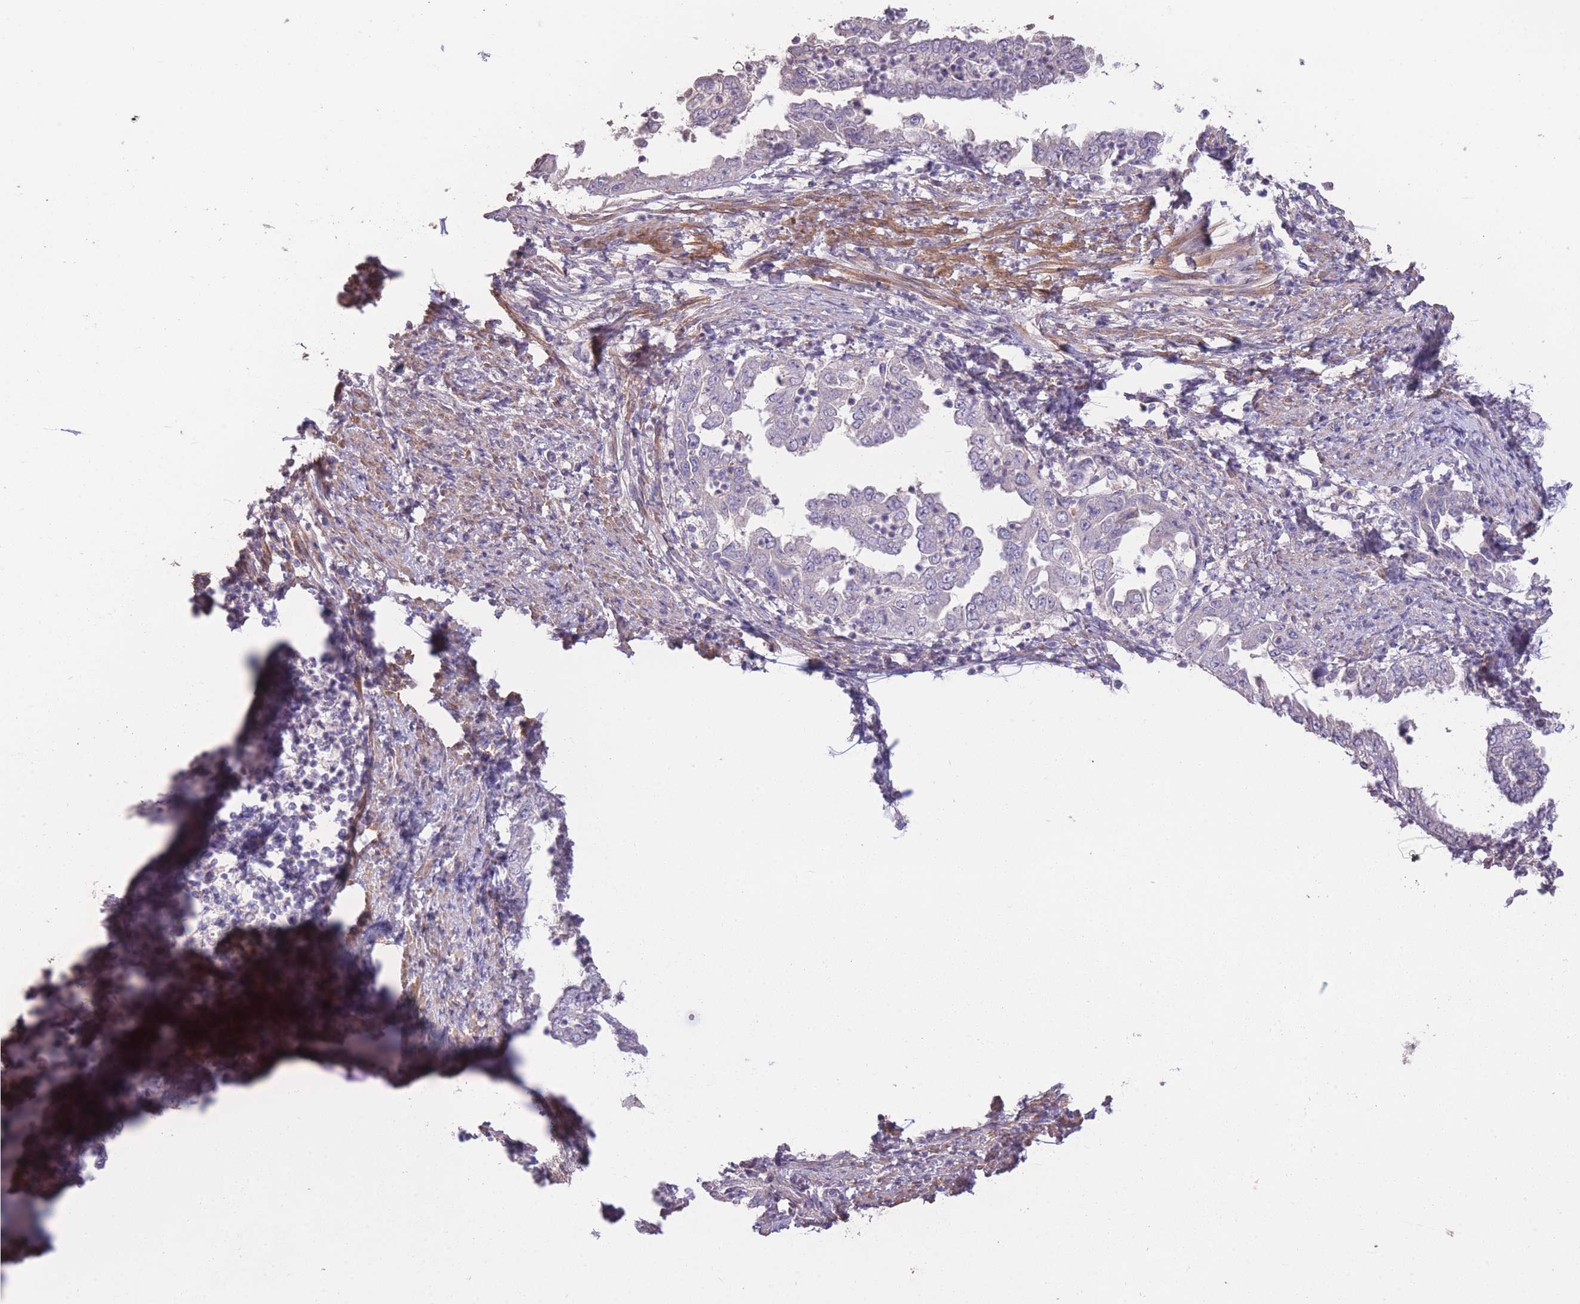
{"staining": {"intensity": "negative", "quantity": "none", "location": "none"}, "tissue": "endometrial cancer", "cell_type": "Tumor cells", "image_type": "cancer", "snomed": [{"axis": "morphology", "description": "Adenocarcinoma, NOS"}, {"axis": "topography", "description": "Endometrium"}], "caption": "Tumor cells are negative for brown protein staining in endometrial cancer.", "gene": "RSPH10B", "patient": {"sex": "female", "age": 85}}